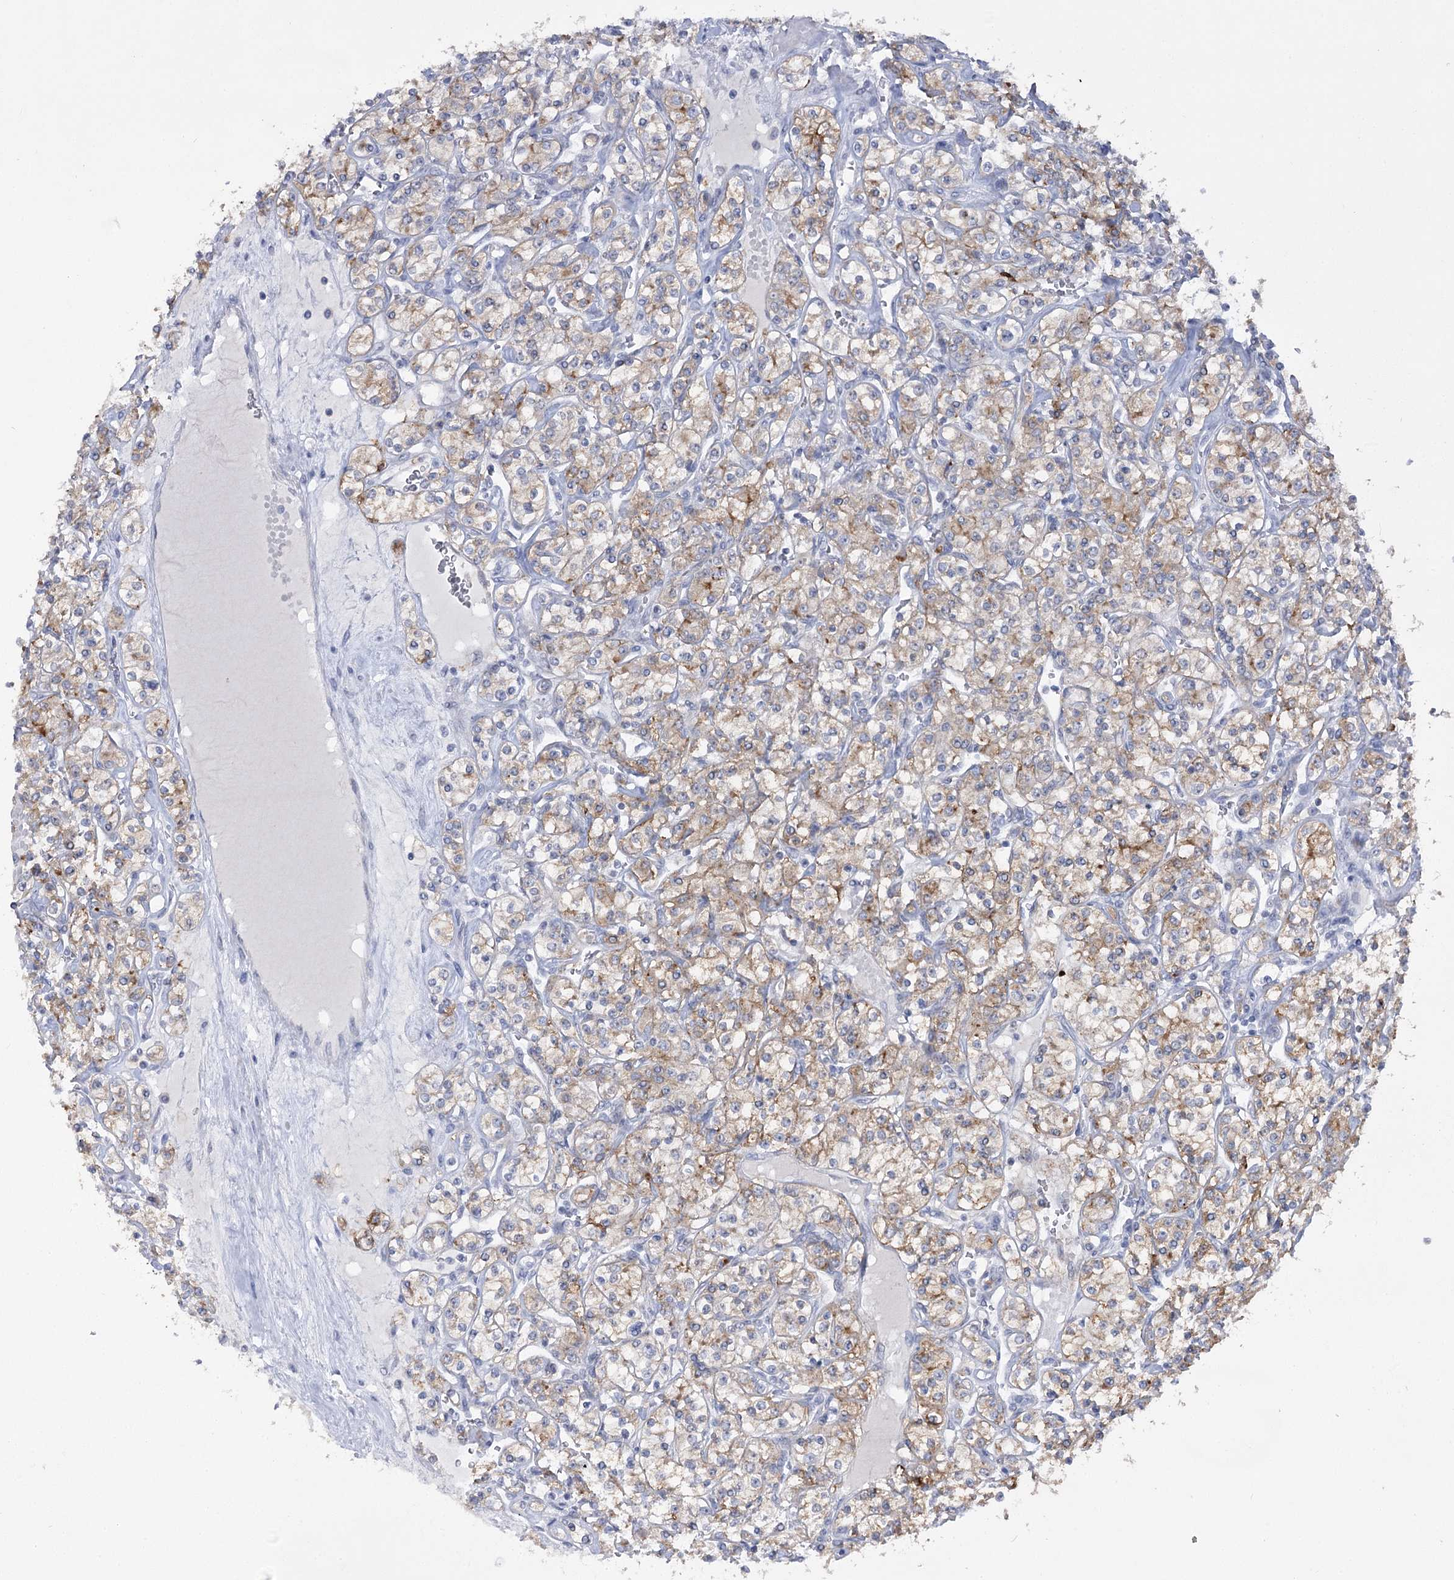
{"staining": {"intensity": "moderate", "quantity": "25%-75%", "location": "cytoplasmic/membranous"}, "tissue": "renal cancer", "cell_type": "Tumor cells", "image_type": "cancer", "snomed": [{"axis": "morphology", "description": "Adenocarcinoma, NOS"}, {"axis": "topography", "description": "Kidney"}], "caption": "Protein staining reveals moderate cytoplasmic/membranous expression in about 25%-75% of tumor cells in adenocarcinoma (renal). The protein is shown in brown color, while the nuclei are stained blue.", "gene": "PHYHIPL", "patient": {"sex": "male", "age": 77}}